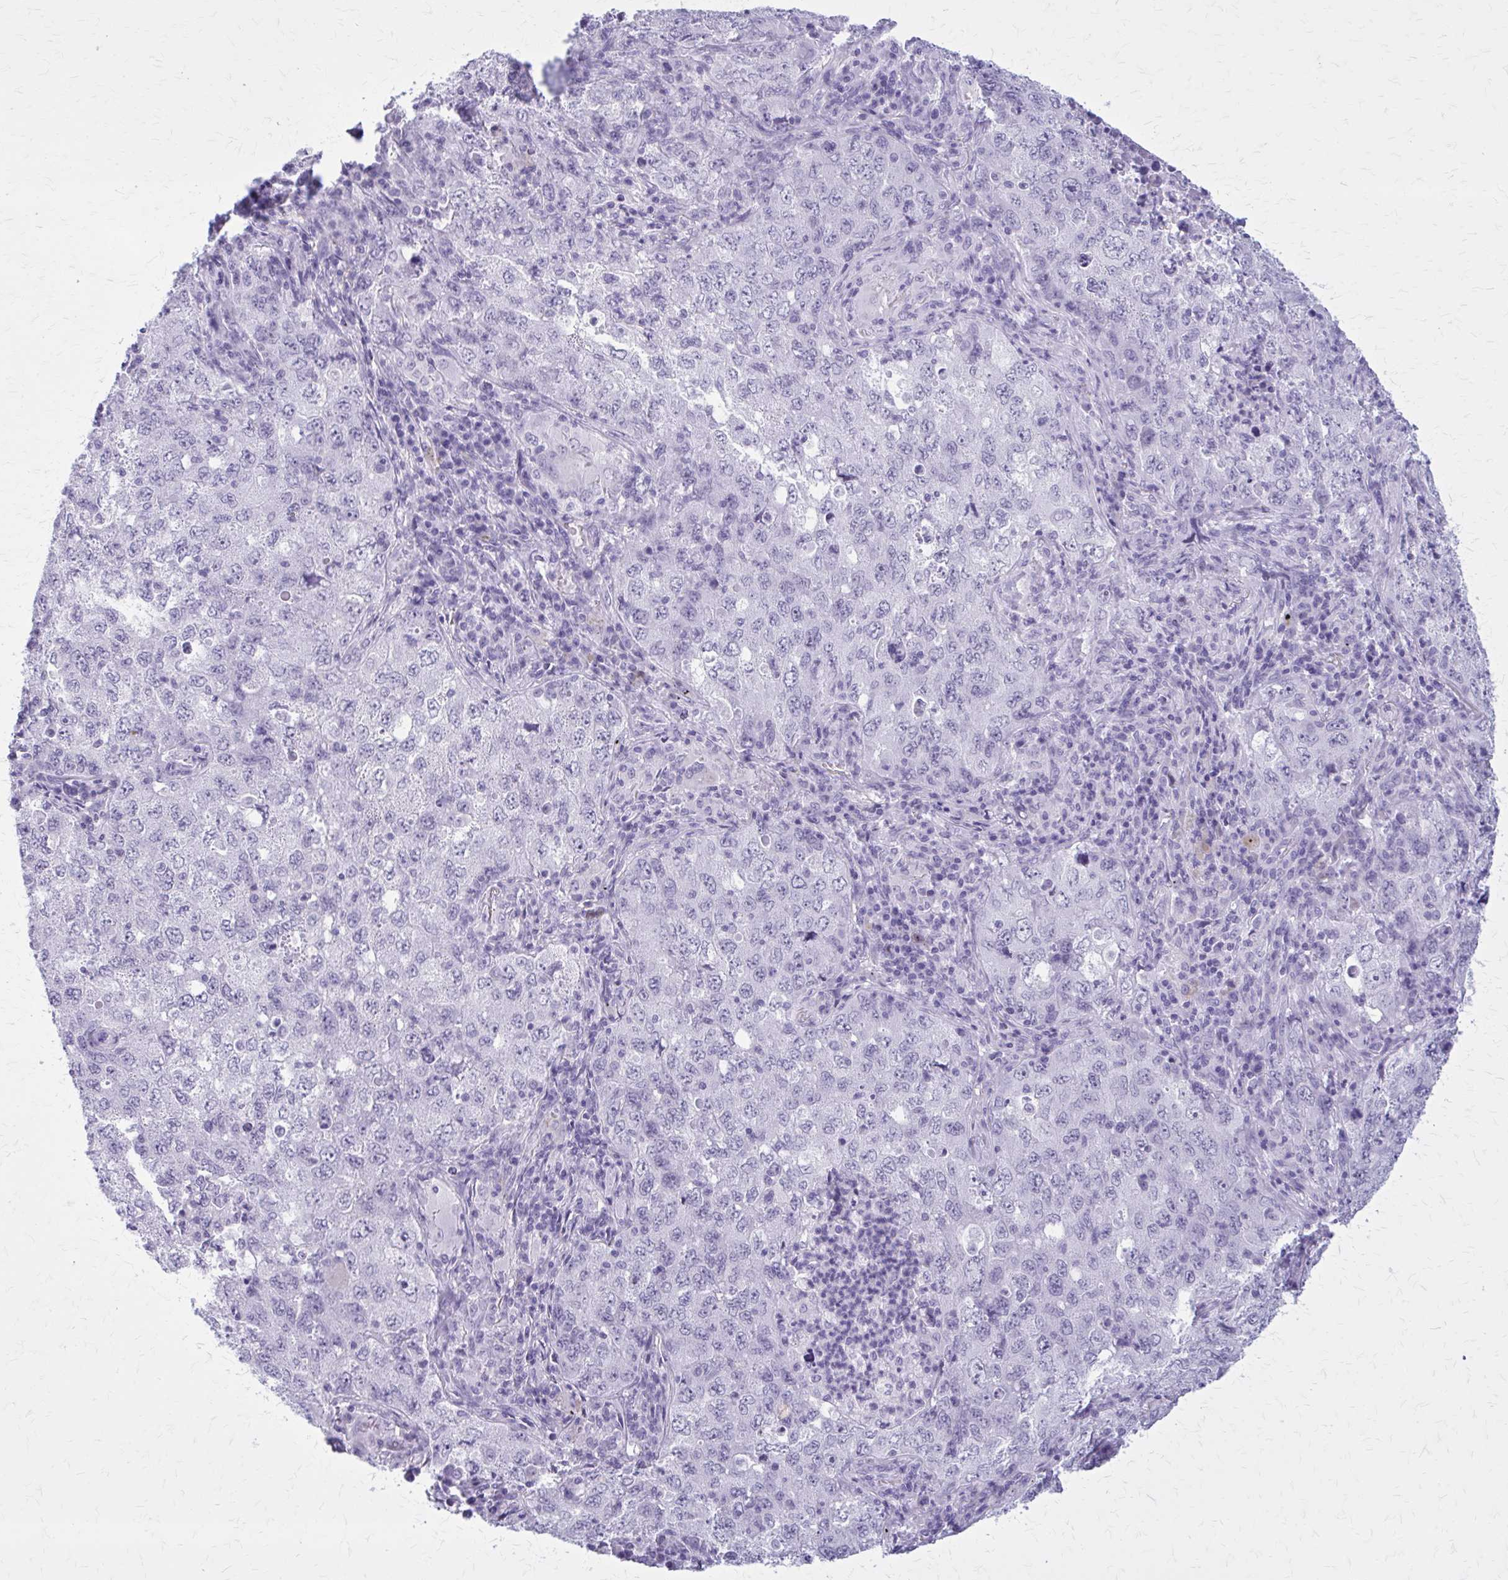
{"staining": {"intensity": "negative", "quantity": "none", "location": "none"}, "tissue": "lung cancer", "cell_type": "Tumor cells", "image_type": "cancer", "snomed": [{"axis": "morphology", "description": "Adenocarcinoma, NOS"}, {"axis": "topography", "description": "Lung"}], "caption": "Tumor cells show no significant expression in lung cancer. The staining was performed using DAB to visualize the protein expression in brown, while the nuclei were stained in blue with hematoxylin (Magnification: 20x).", "gene": "GAD1", "patient": {"sex": "female", "age": 57}}